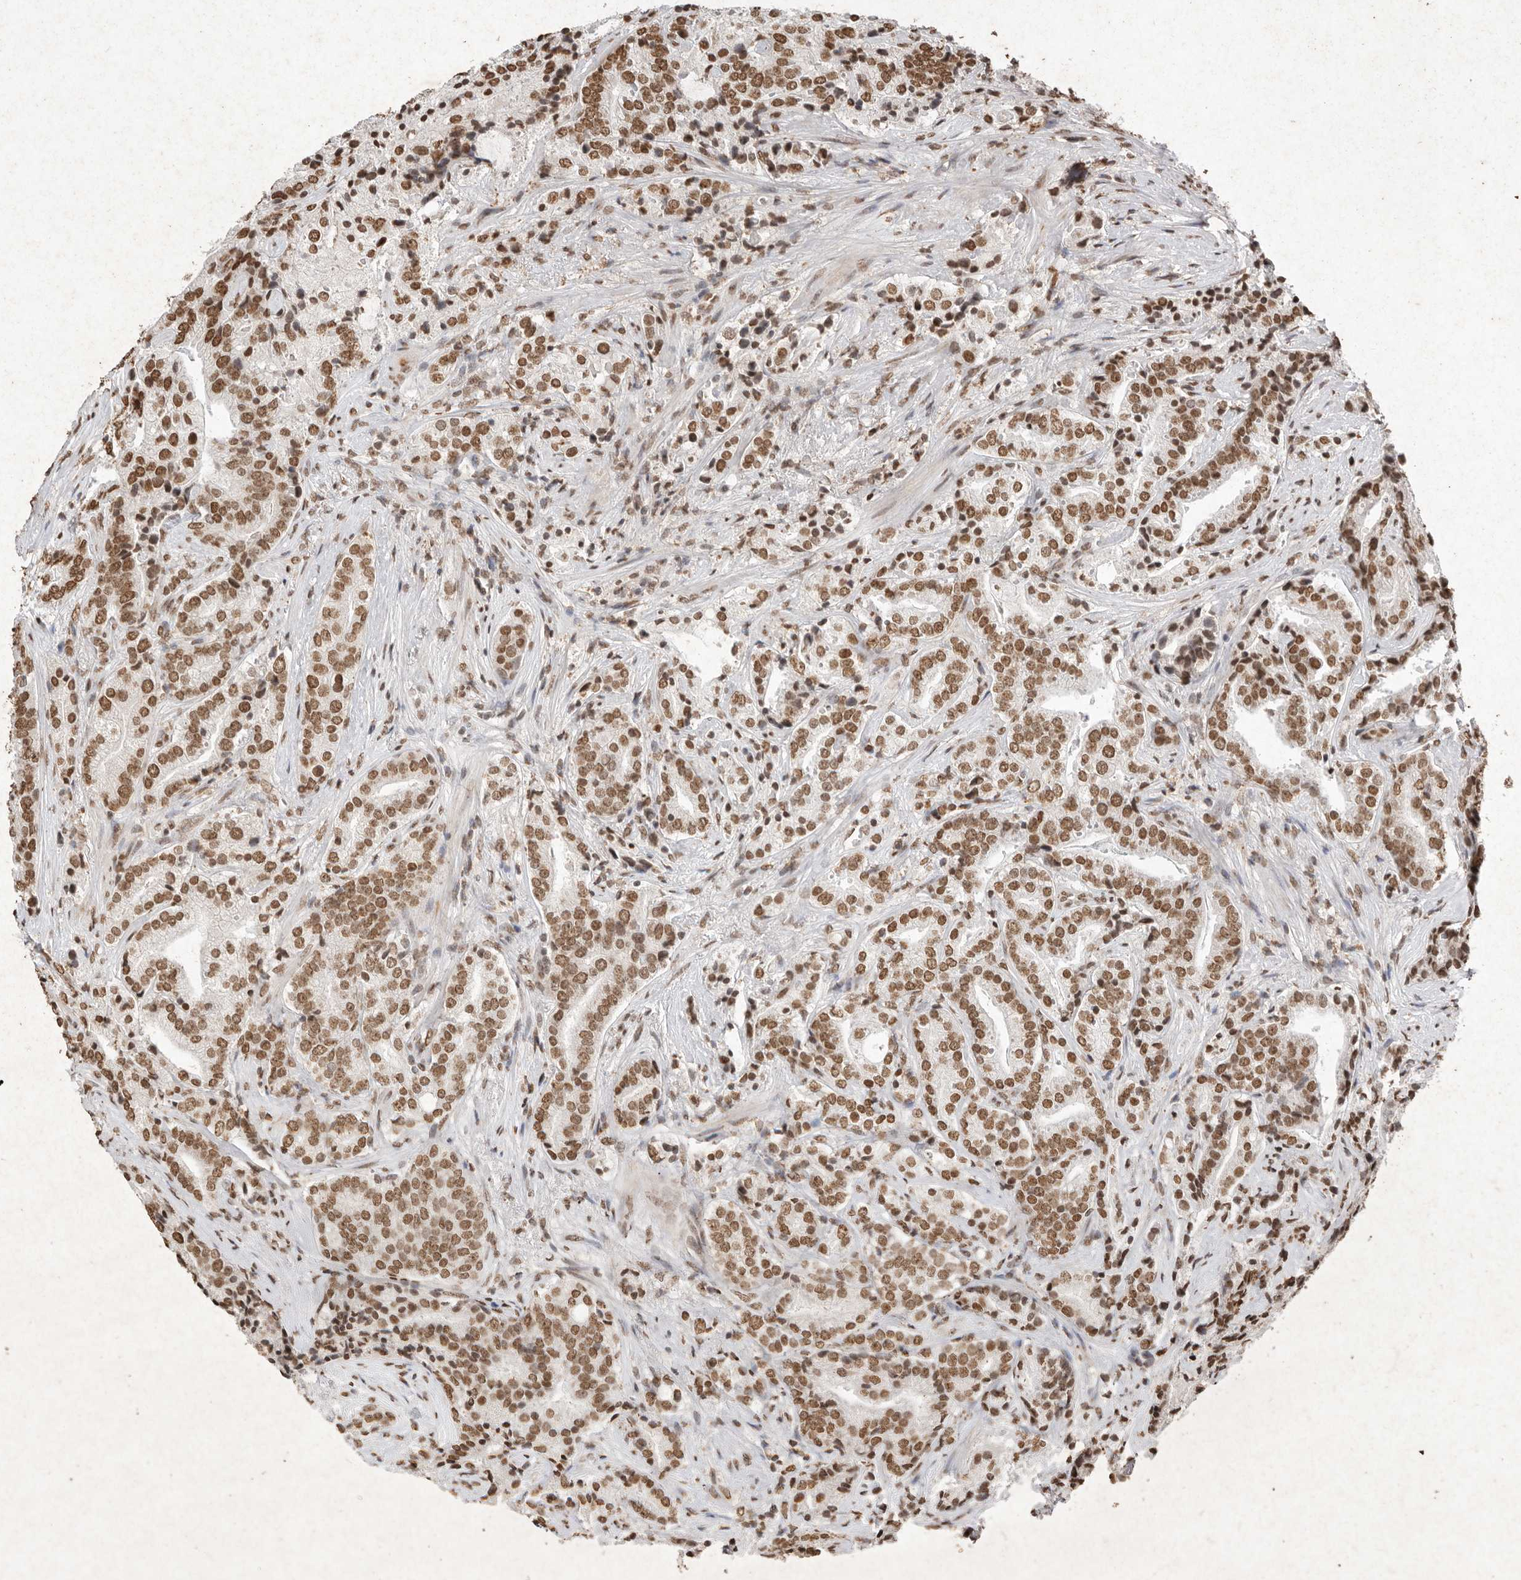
{"staining": {"intensity": "moderate", "quantity": ">75%", "location": "nuclear"}, "tissue": "prostate cancer", "cell_type": "Tumor cells", "image_type": "cancer", "snomed": [{"axis": "morphology", "description": "Adenocarcinoma, High grade"}, {"axis": "topography", "description": "Prostate"}], "caption": "This photomicrograph exhibits immunohistochemistry staining of prostate adenocarcinoma (high-grade), with medium moderate nuclear positivity in about >75% of tumor cells.", "gene": "NKX3-2", "patient": {"sex": "male", "age": 57}}